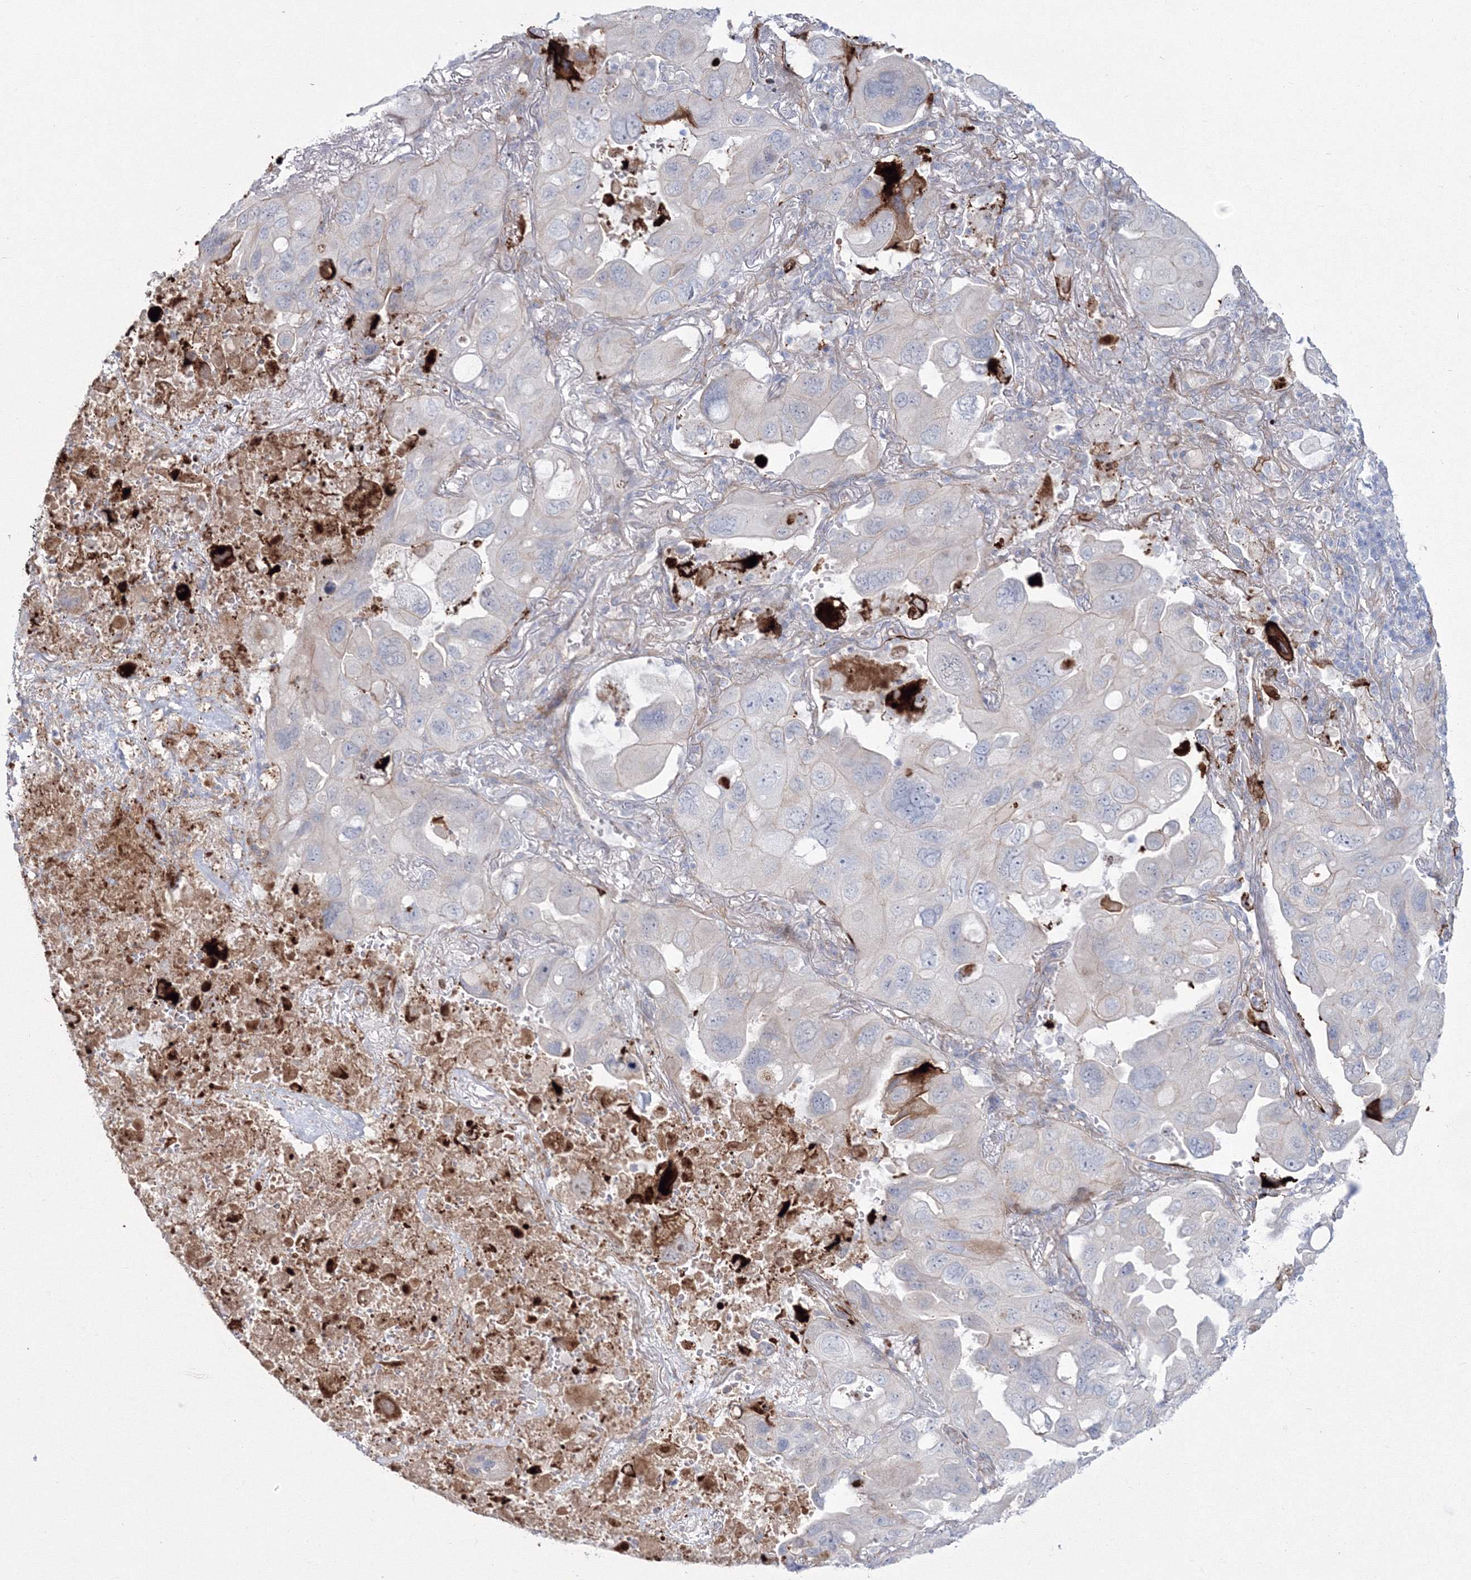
{"staining": {"intensity": "negative", "quantity": "none", "location": "none"}, "tissue": "lung cancer", "cell_type": "Tumor cells", "image_type": "cancer", "snomed": [{"axis": "morphology", "description": "Squamous cell carcinoma, NOS"}, {"axis": "topography", "description": "Lung"}], "caption": "High magnification brightfield microscopy of lung cancer (squamous cell carcinoma) stained with DAB (3,3'-diaminobenzidine) (brown) and counterstained with hematoxylin (blue): tumor cells show no significant positivity. (DAB (3,3'-diaminobenzidine) immunohistochemistry (IHC) with hematoxylin counter stain).", "gene": "HYAL2", "patient": {"sex": "female", "age": 73}}